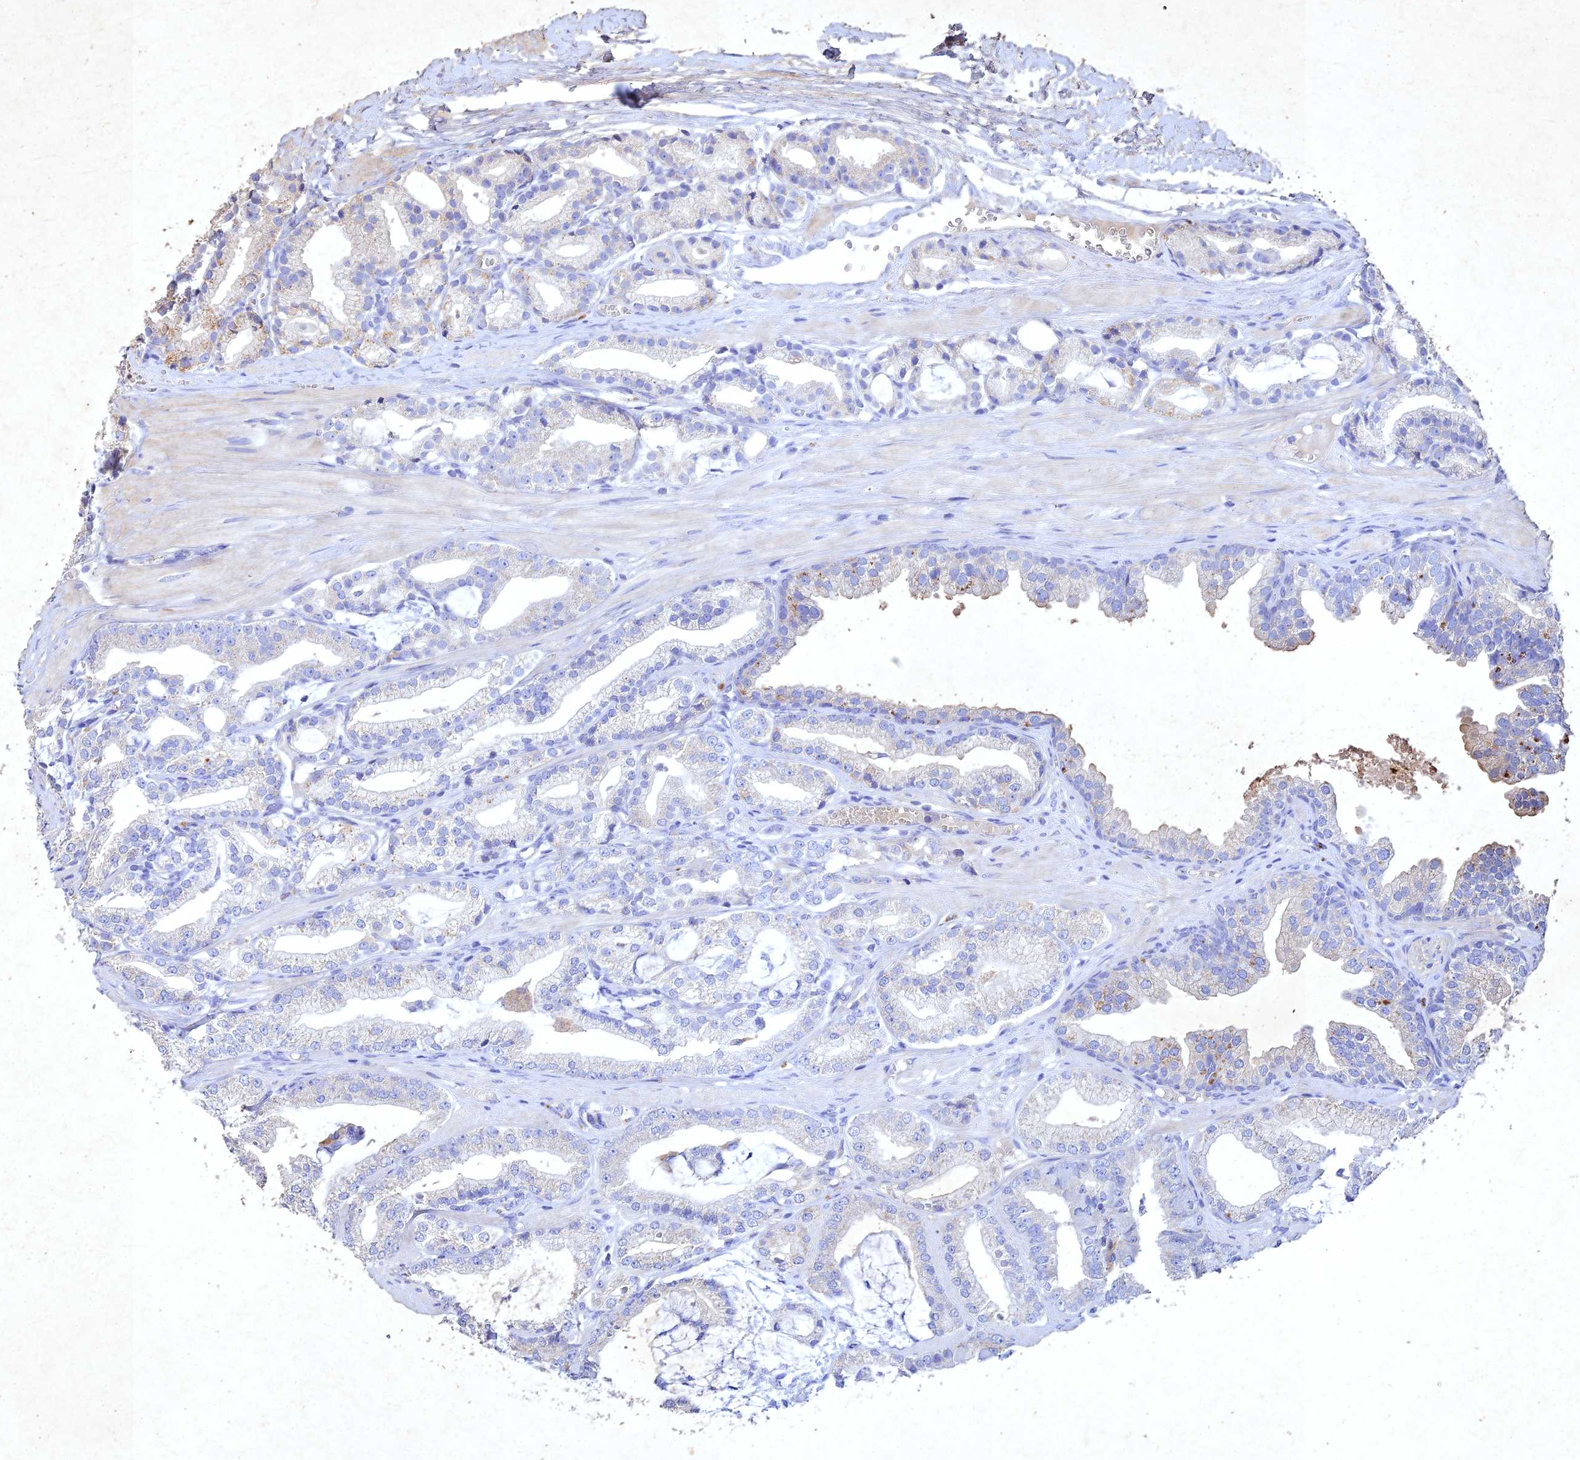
{"staining": {"intensity": "negative", "quantity": "none", "location": "none"}, "tissue": "prostate cancer", "cell_type": "Tumor cells", "image_type": "cancer", "snomed": [{"axis": "morphology", "description": "Adenocarcinoma, High grade"}, {"axis": "topography", "description": "Prostate"}], "caption": "A high-resolution micrograph shows immunohistochemistry staining of adenocarcinoma (high-grade) (prostate), which reveals no significant expression in tumor cells.", "gene": "NDUFV1", "patient": {"sex": "male", "age": 71}}